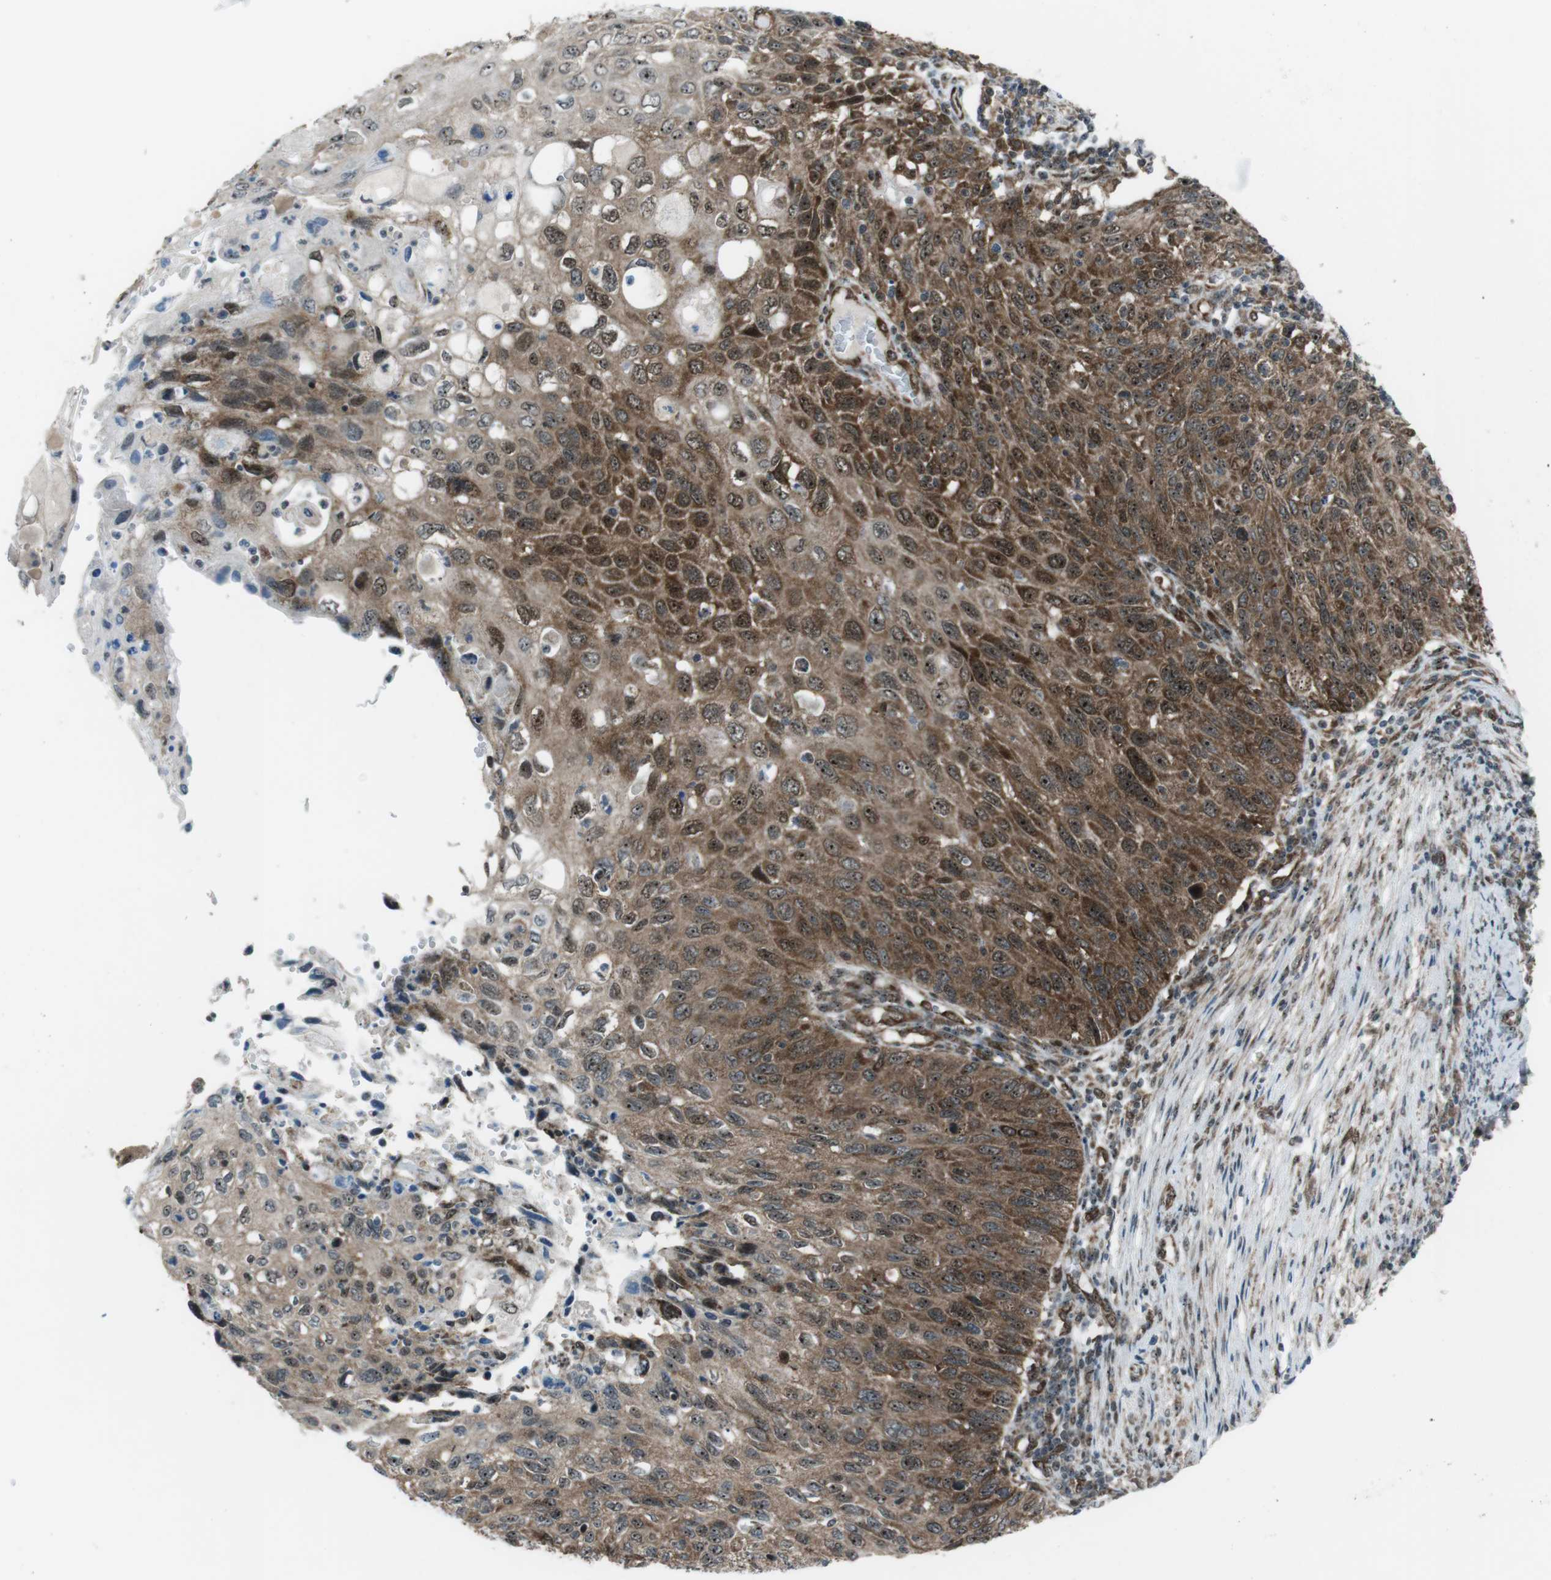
{"staining": {"intensity": "moderate", "quantity": ">75%", "location": "cytoplasmic/membranous,nuclear"}, "tissue": "cervical cancer", "cell_type": "Tumor cells", "image_type": "cancer", "snomed": [{"axis": "morphology", "description": "Squamous cell carcinoma, NOS"}, {"axis": "topography", "description": "Cervix"}], "caption": "Immunohistochemistry (IHC) (DAB) staining of human squamous cell carcinoma (cervical) displays moderate cytoplasmic/membranous and nuclear protein expression in approximately >75% of tumor cells.", "gene": "CSNK1D", "patient": {"sex": "female", "age": 70}}